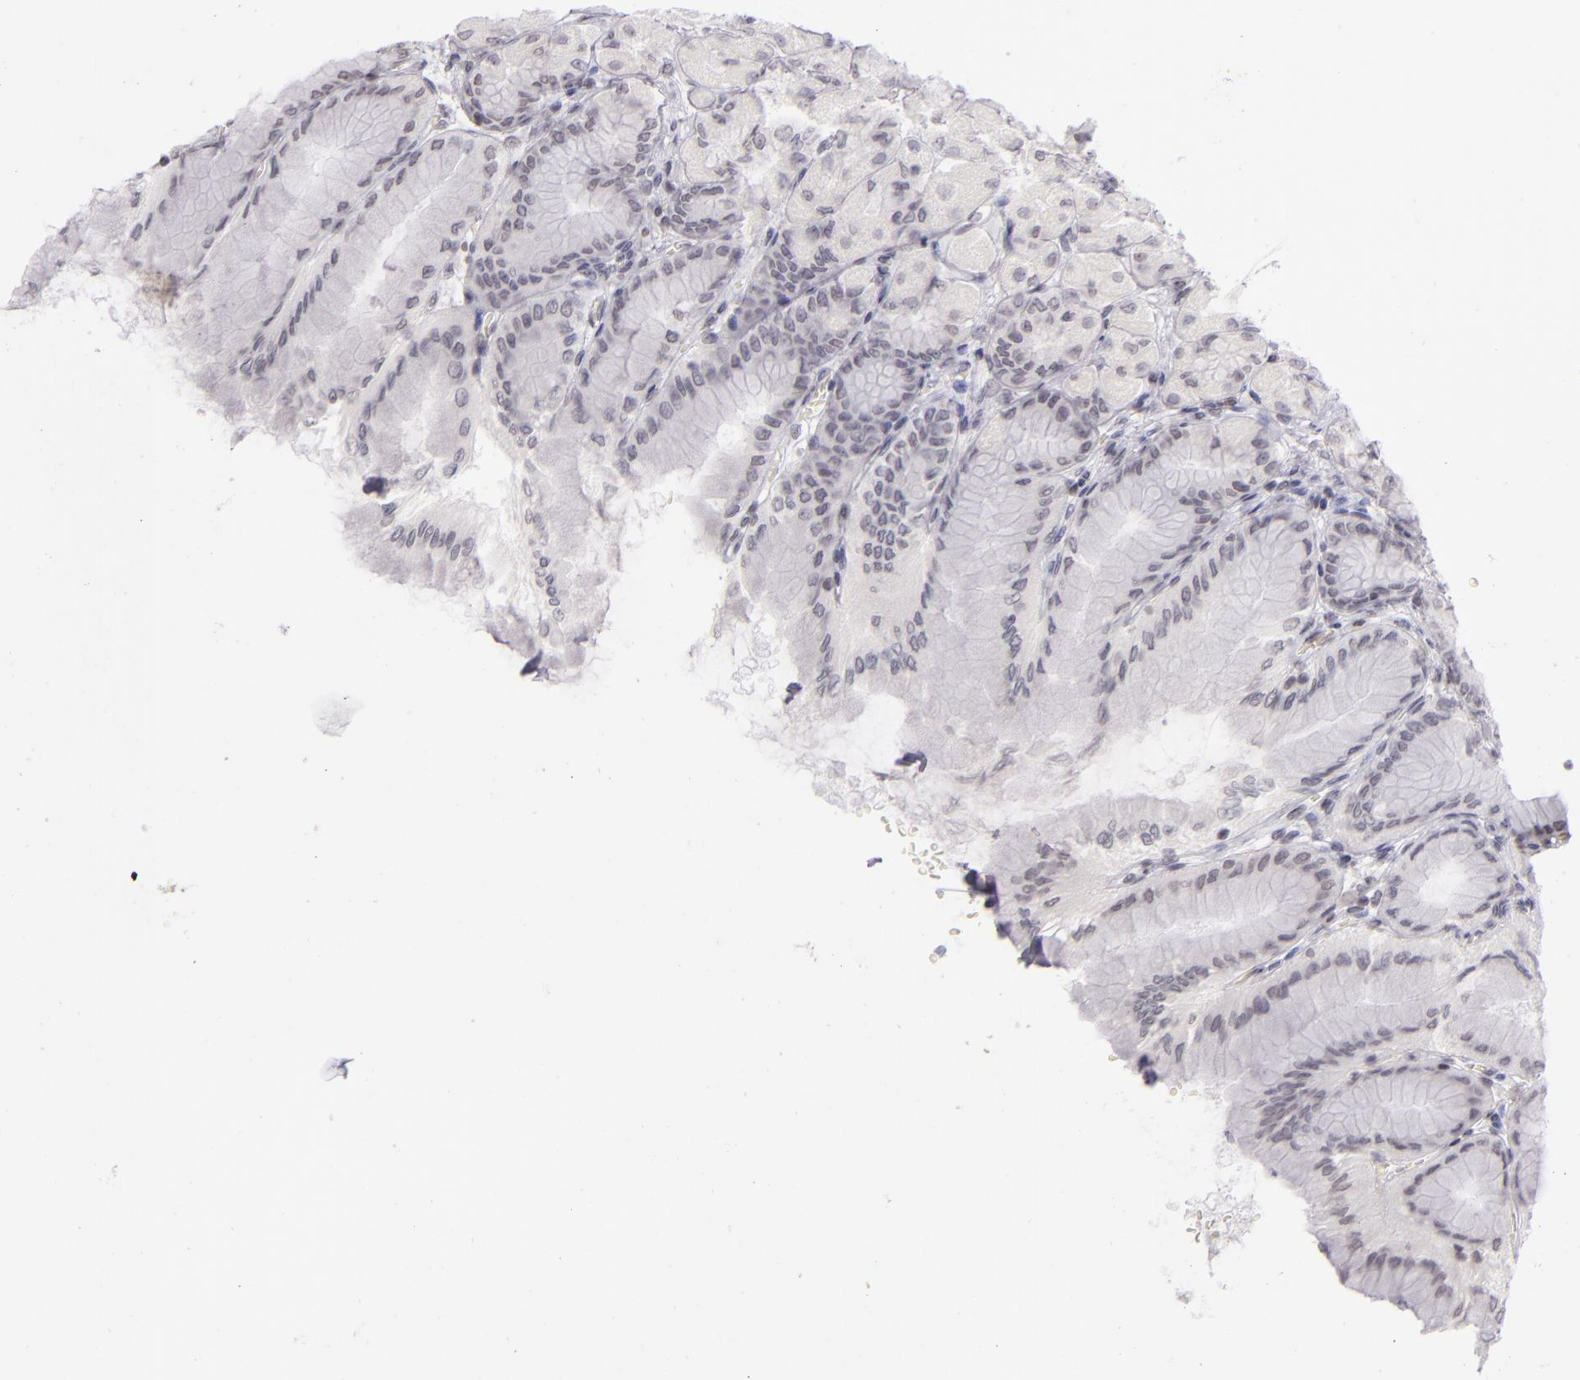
{"staining": {"intensity": "negative", "quantity": "none", "location": "none"}, "tissue": "stomach", "cell_type": "Glandular cells", "image_type": "normal", "snomed": [{"axis": "morphology", "description": "Normal tissue, NOS"}, {"axis": "topography", "description": "Stomach, upper"}], "caption": "DAB (3,3'-diaminobenzidine) immunohistochemical staining of unremarkable human stomach displays no significant expression in glandular cells. (DAB (3,3'-diaminobenzidine) immunohistochemistry (IHC) with hematoxylin counter stain).", "gene": "CD40", "patient": {"sex": "female", "age": 56}}